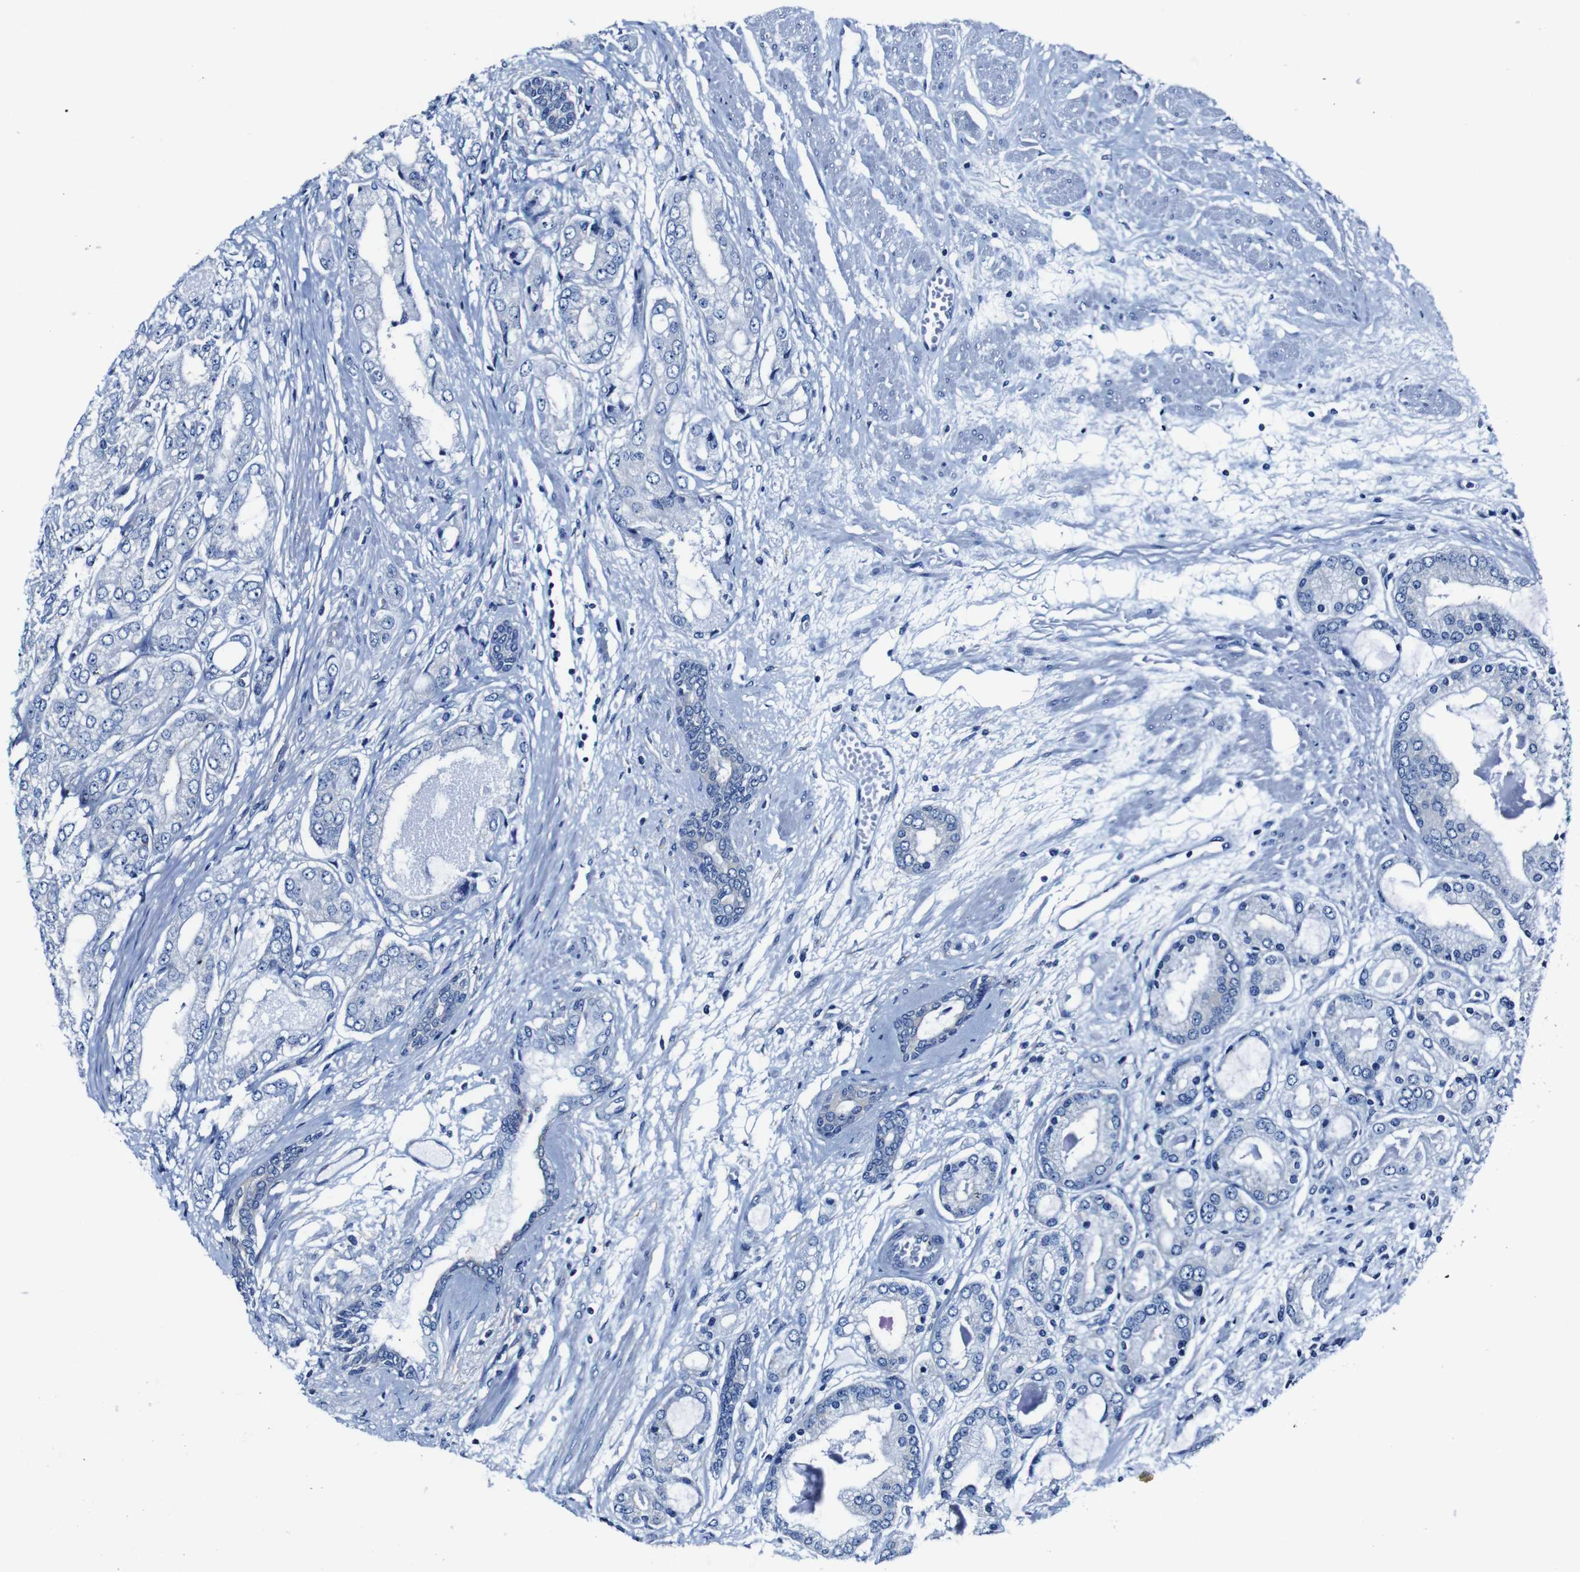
{"staining": {"intensity": "weak", "quantity": "<25%", "location": "cytoplasmic/membranous"}, "tissue": "prostate cancer", "cell_type": "Tumor cells", "image_type": "cancer", "snomed": [{"axis": "morphology", "description": "Adenocarcinoma, High grade"}, {"axis": "topography", "description": "Prostate"}], "caption": "There is no significant staining in tumor cells of high-grade adenocarcinoma (prostate).", "gene": "CSF1R", "patient": {"sex": "male", "age": 59}}